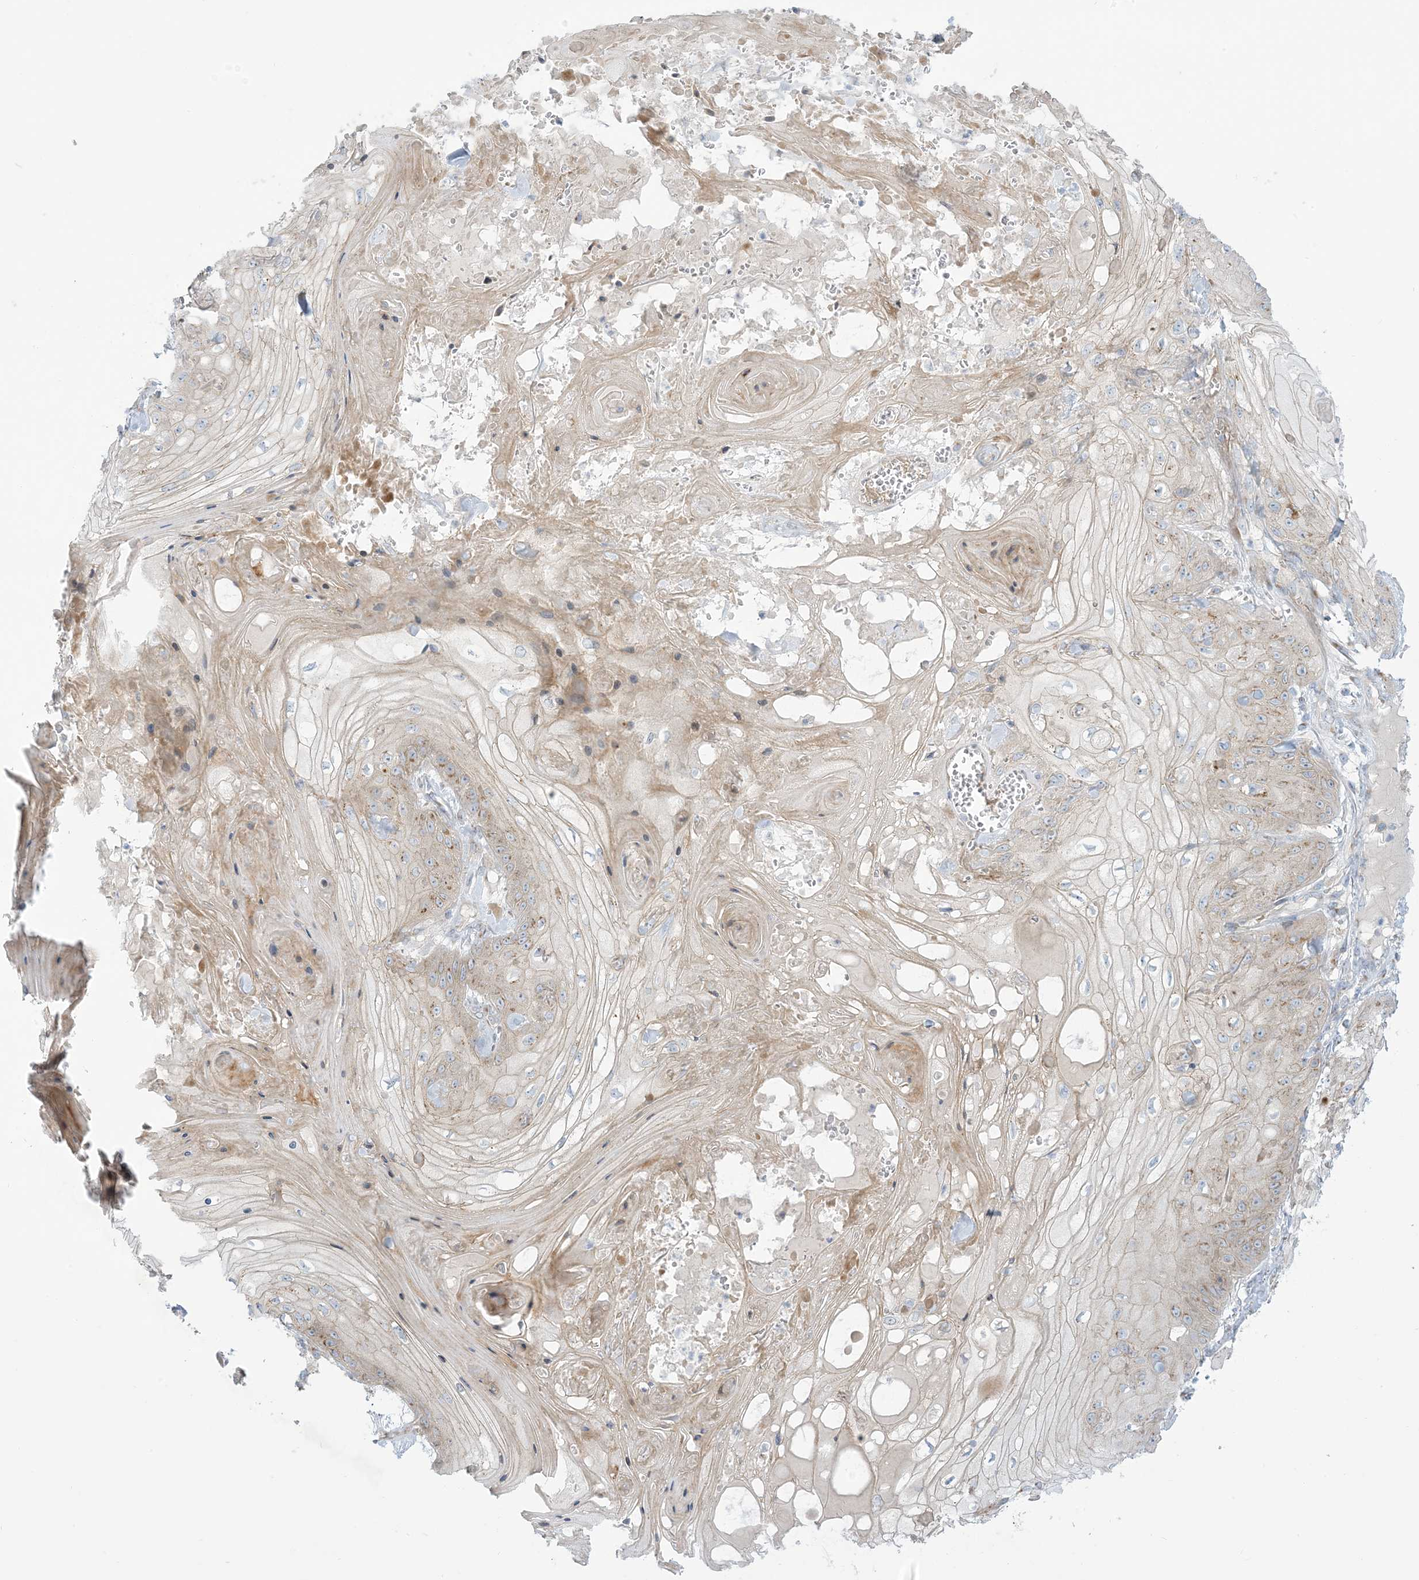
{"staining": {"intensity": "weak", "quantity": "25%-75%", "location": "cytoplasmic/membranous"}, "tissue": "skin cancer", "cell_type": "Tumor cells", "image_type": "cancer", "snomed": [{"axis": "morphology", "description": "Squamous cell carcinoma, NOS"}, {"axis": "topography", "description": "Skin"}], "caption": "Immunohistochemical staining of skin cancer shows weak cytoplasmic/membranous protein expression in about 25%-75% of tumor cells.", "gene": "AFTPH", "patient": {"sex": "male", "age": 74}}